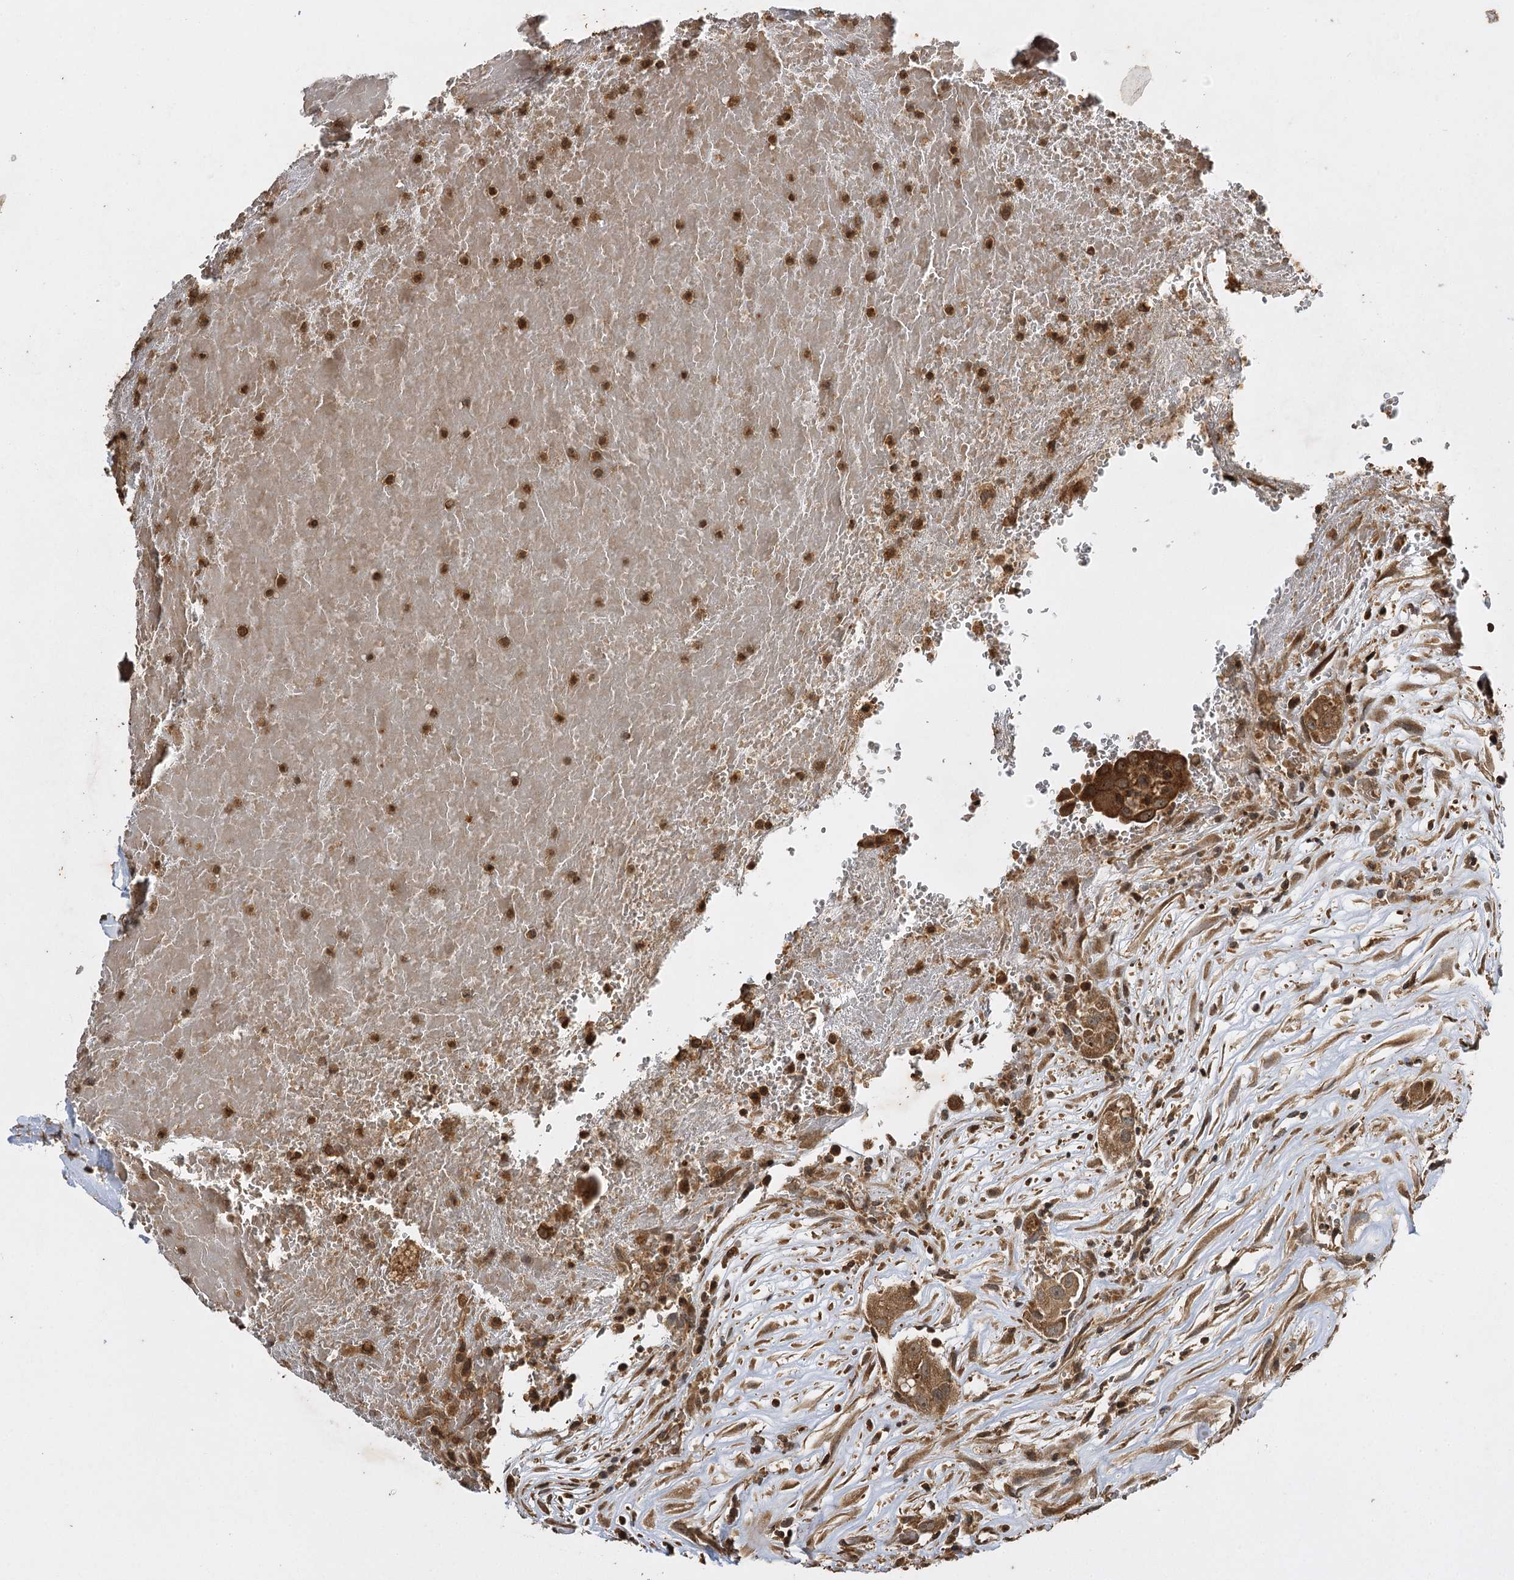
{"staining": {"intensity": "strong", "quantity": ">75%", "location": "cytoplasmic/membranous,nuclear"}, "tissue": "thyroid cancer", "cell_type": "Tumor cells", "image_type": "cancer", "snomed": [{"axis": "morphology", "description": "Papillary adenocarcinoma, NOS"}, {"axis": "topography", "description": "Thyroid gland"}], "caption": "Immunohistochemical staining of thyroid cancer (papillary adenocarcinoma) exhibits high levels of strong cytoplasmic/membranous and nuclear protein expression in approximately >75% of tumor cells. (Brightfield microscopy of DAB IHC at high magnification).", "gene": "IL11RA", "patient": {"sex": "male", "age": 77}}